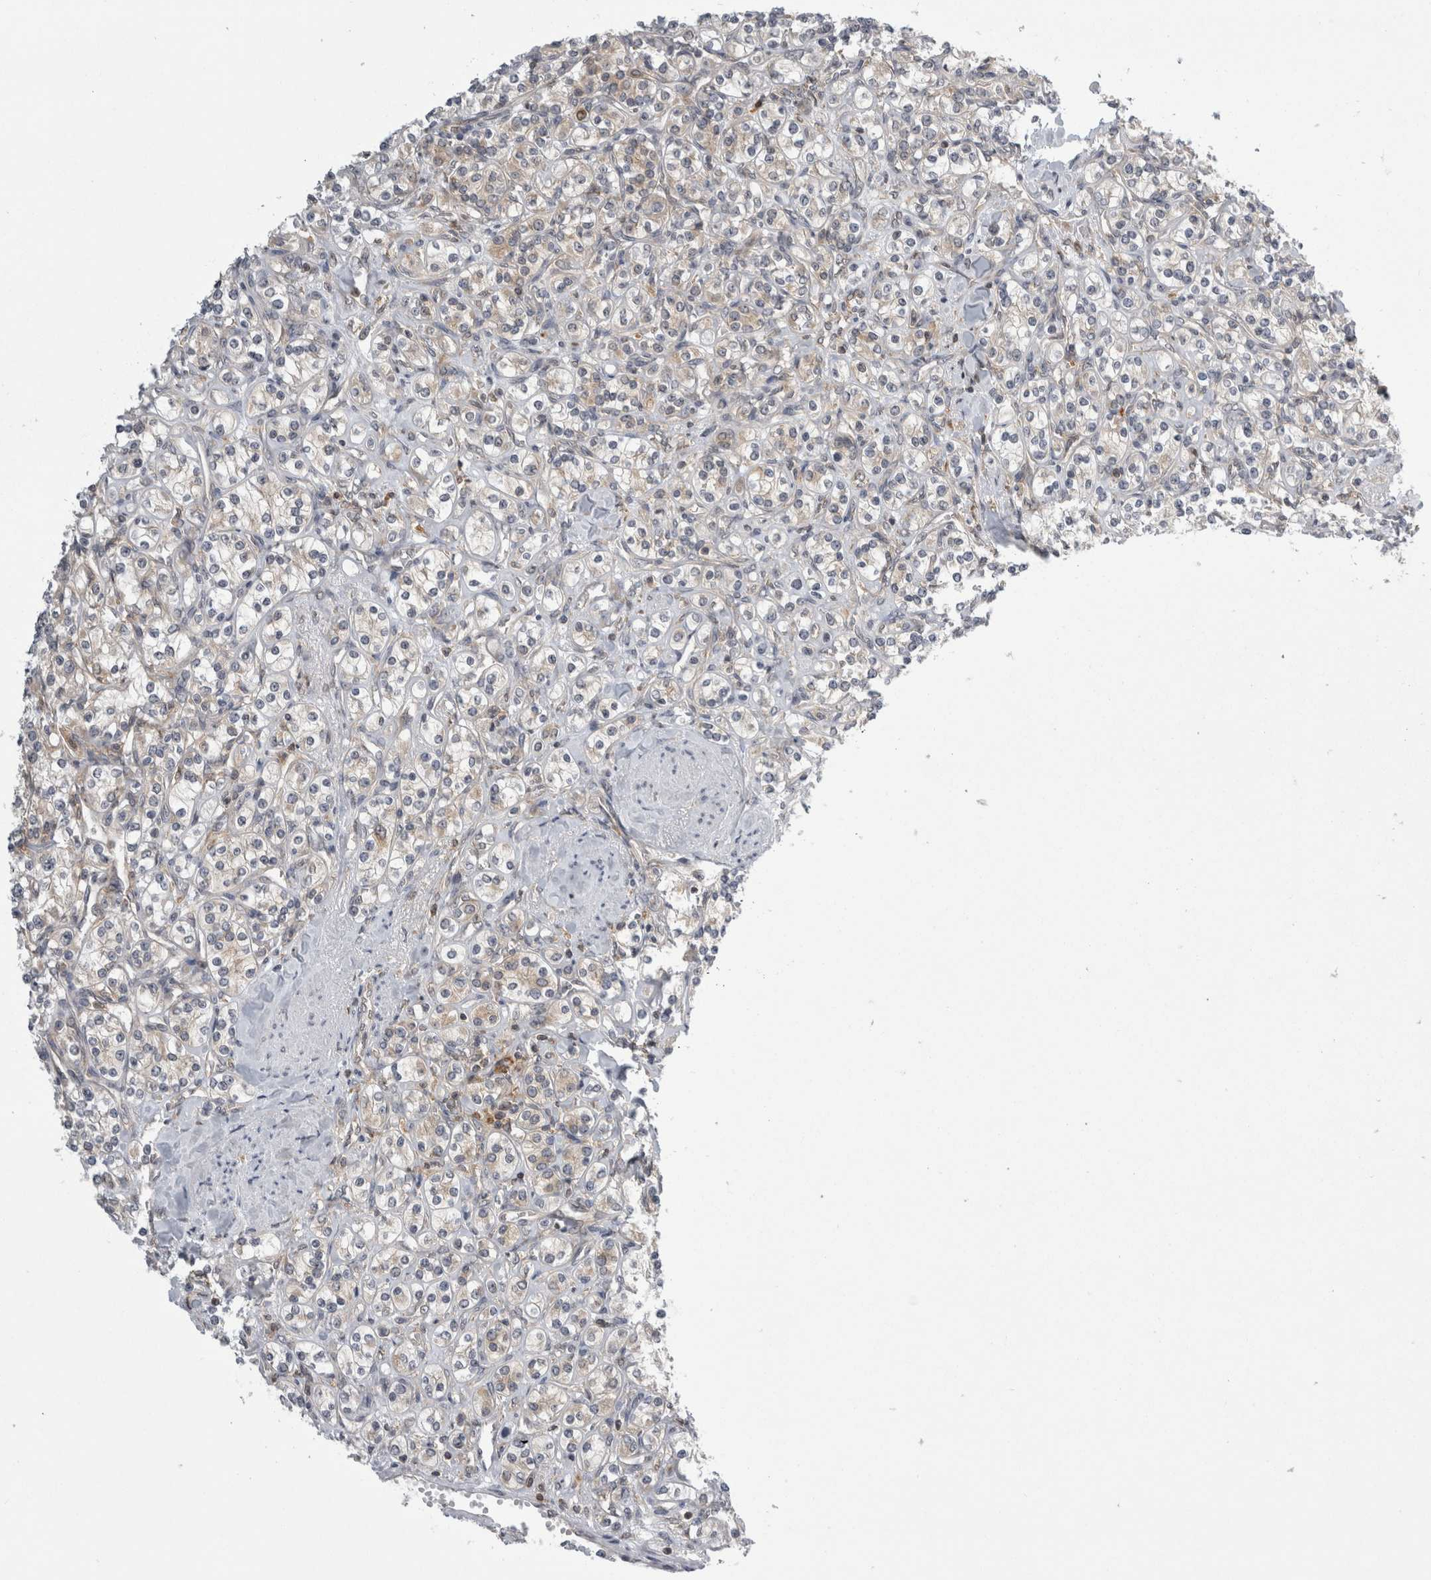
{"staining": {"intensity": "negative", "quantity": "none", "location": "none"}, "tissue": "renal cancer", "cell_type": "Tumor cells", "image_type": "cancer", "snomed": [{"axis": "morphology", "description": "Adenocarcinoma, NOS"}, {"axis": "topography", "description": "Kidney"}], "caption": "DAB immunohistochemical staining of human adenocarcinoma (renal) shows no significant staining in tumor cells.", "gene": "CACYBP", "patient": {"sex": "male", "age": 77}}